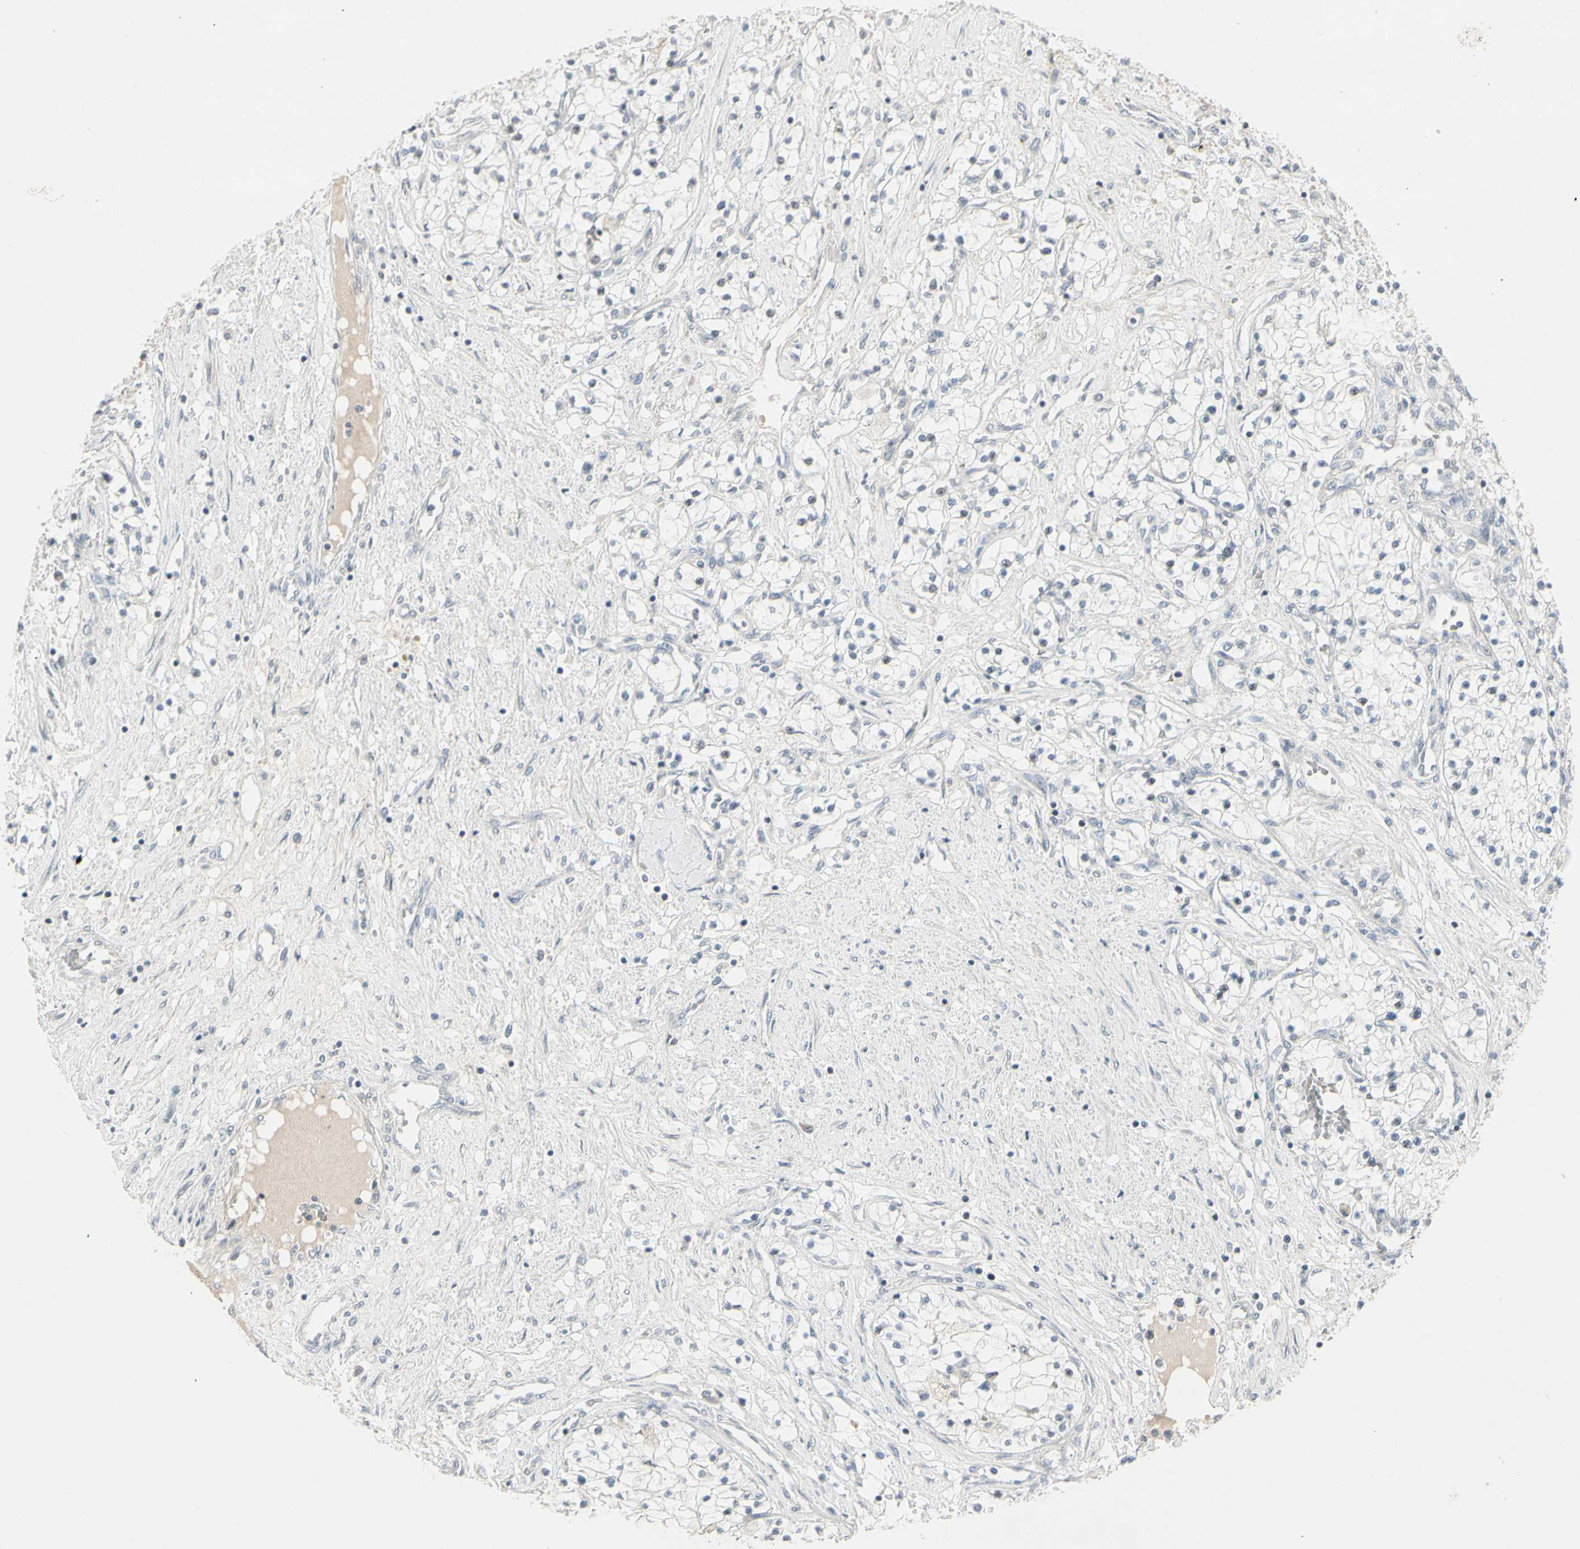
{"staining": {"intensity": "weak", "quantity": "<25%", "location": "cytoplasmic/membranous"}, "tissue": "renal cancer", "cell_type": "Tumor cells", "image_type": "cancer", "snomed": [{"axis": "morphology", "description": "Adenocarcinoma, NOS"}, {"axis": "topography", "description": "Kidney"}], "caption": "This is an immunohistochemistry histopathology image of human renal adenocarcinoma. There is no staining in tumor cells.", "gene": "DMPK", "patient": {"sex": "male", "age": 68}}